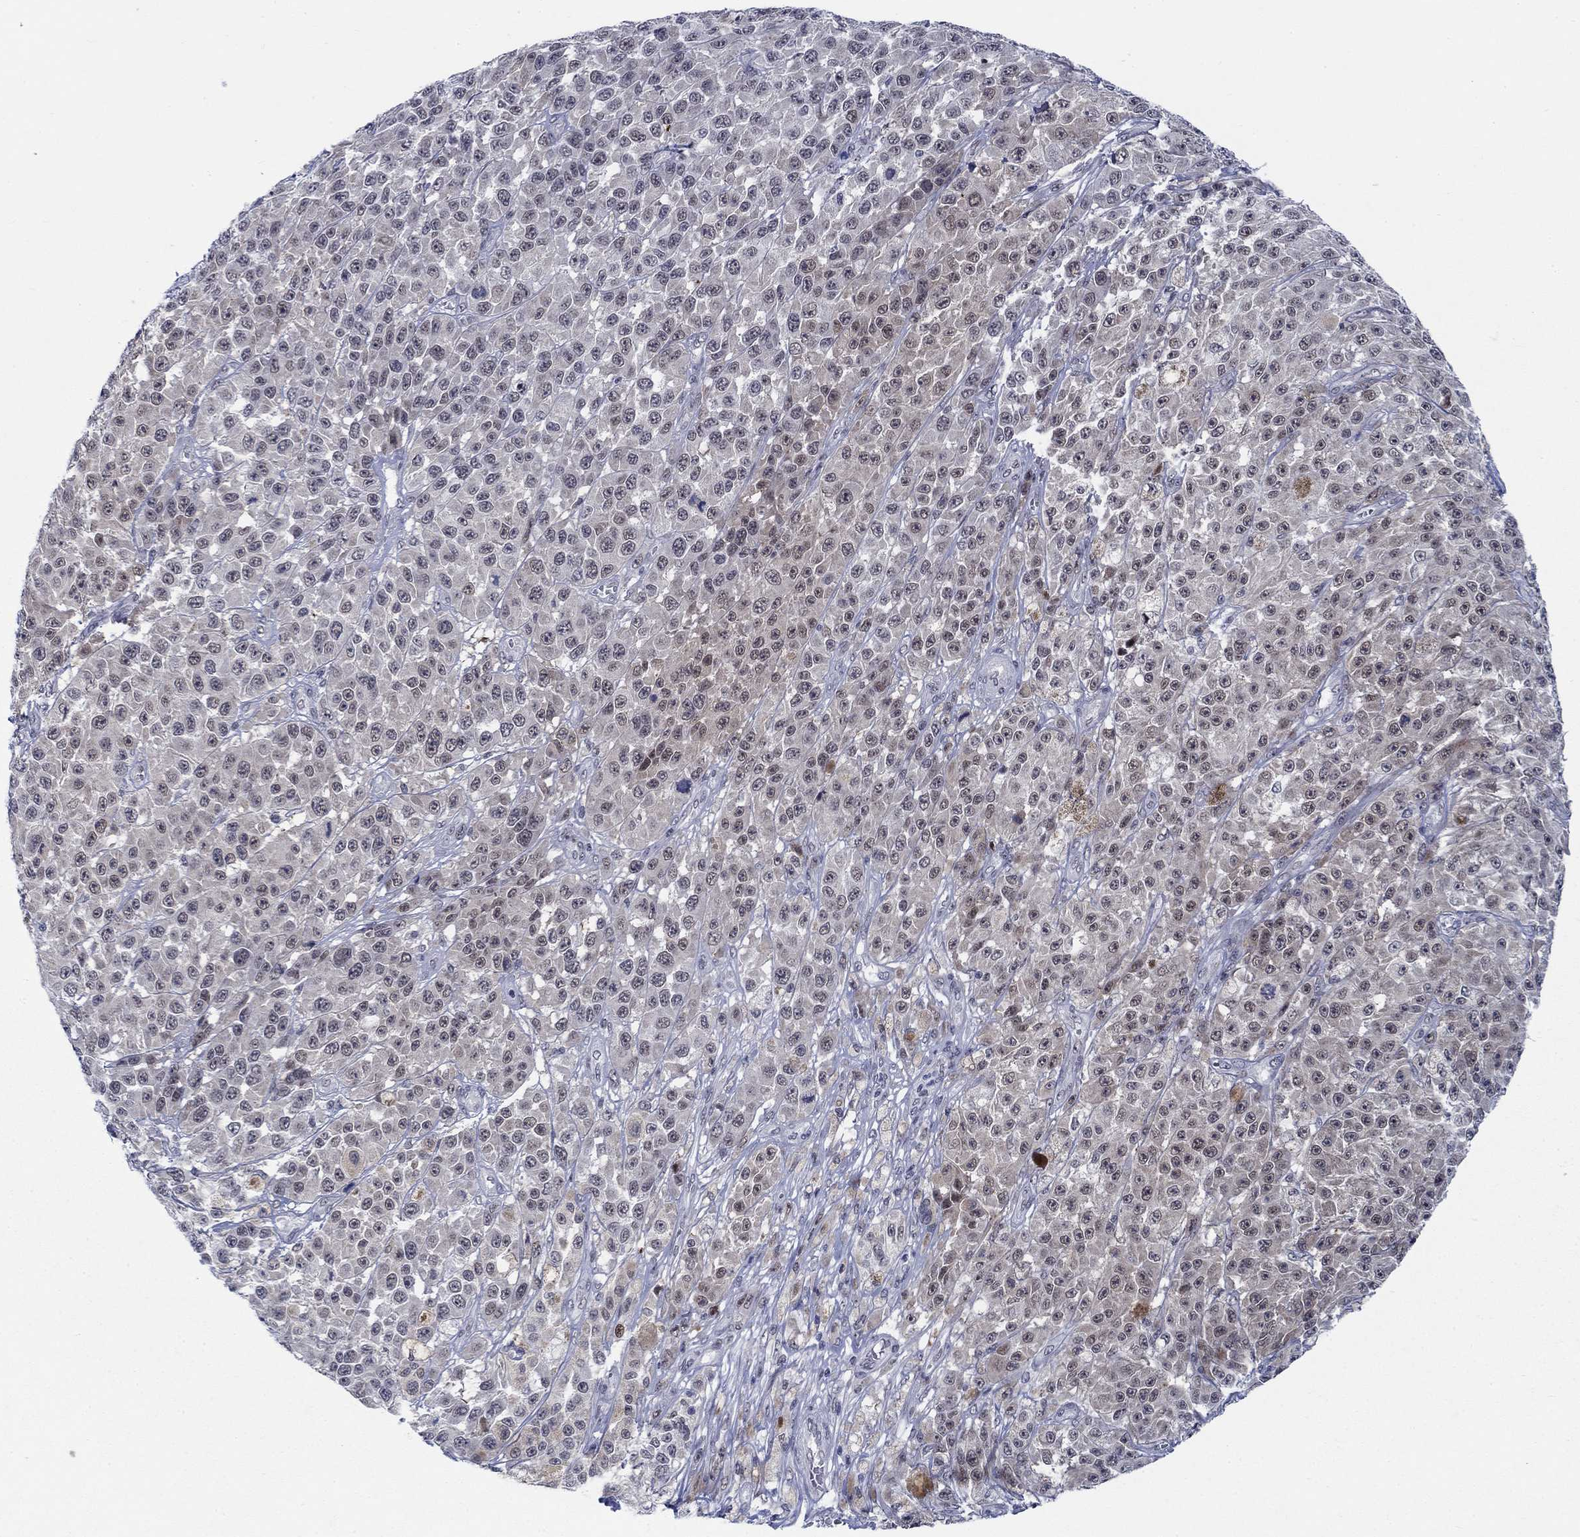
{"staining": {"intensity": "weak", "quantity": "<25%", "location": "nuclear"}, "tissue": "melanoma", "cell_type": "Tumor cells", "image_type": "cancer", "snomed": [{"axis": "morphology", "description": "Malignant melanoma, NOS"}, {"axis": "topography", "description": "Skin"}], "caption": "Protein analysis of malignant melanoma shows no significant staining in tumor cells.", "gene": "NEU3", "patient": {"sex": "female", "age": 58}}